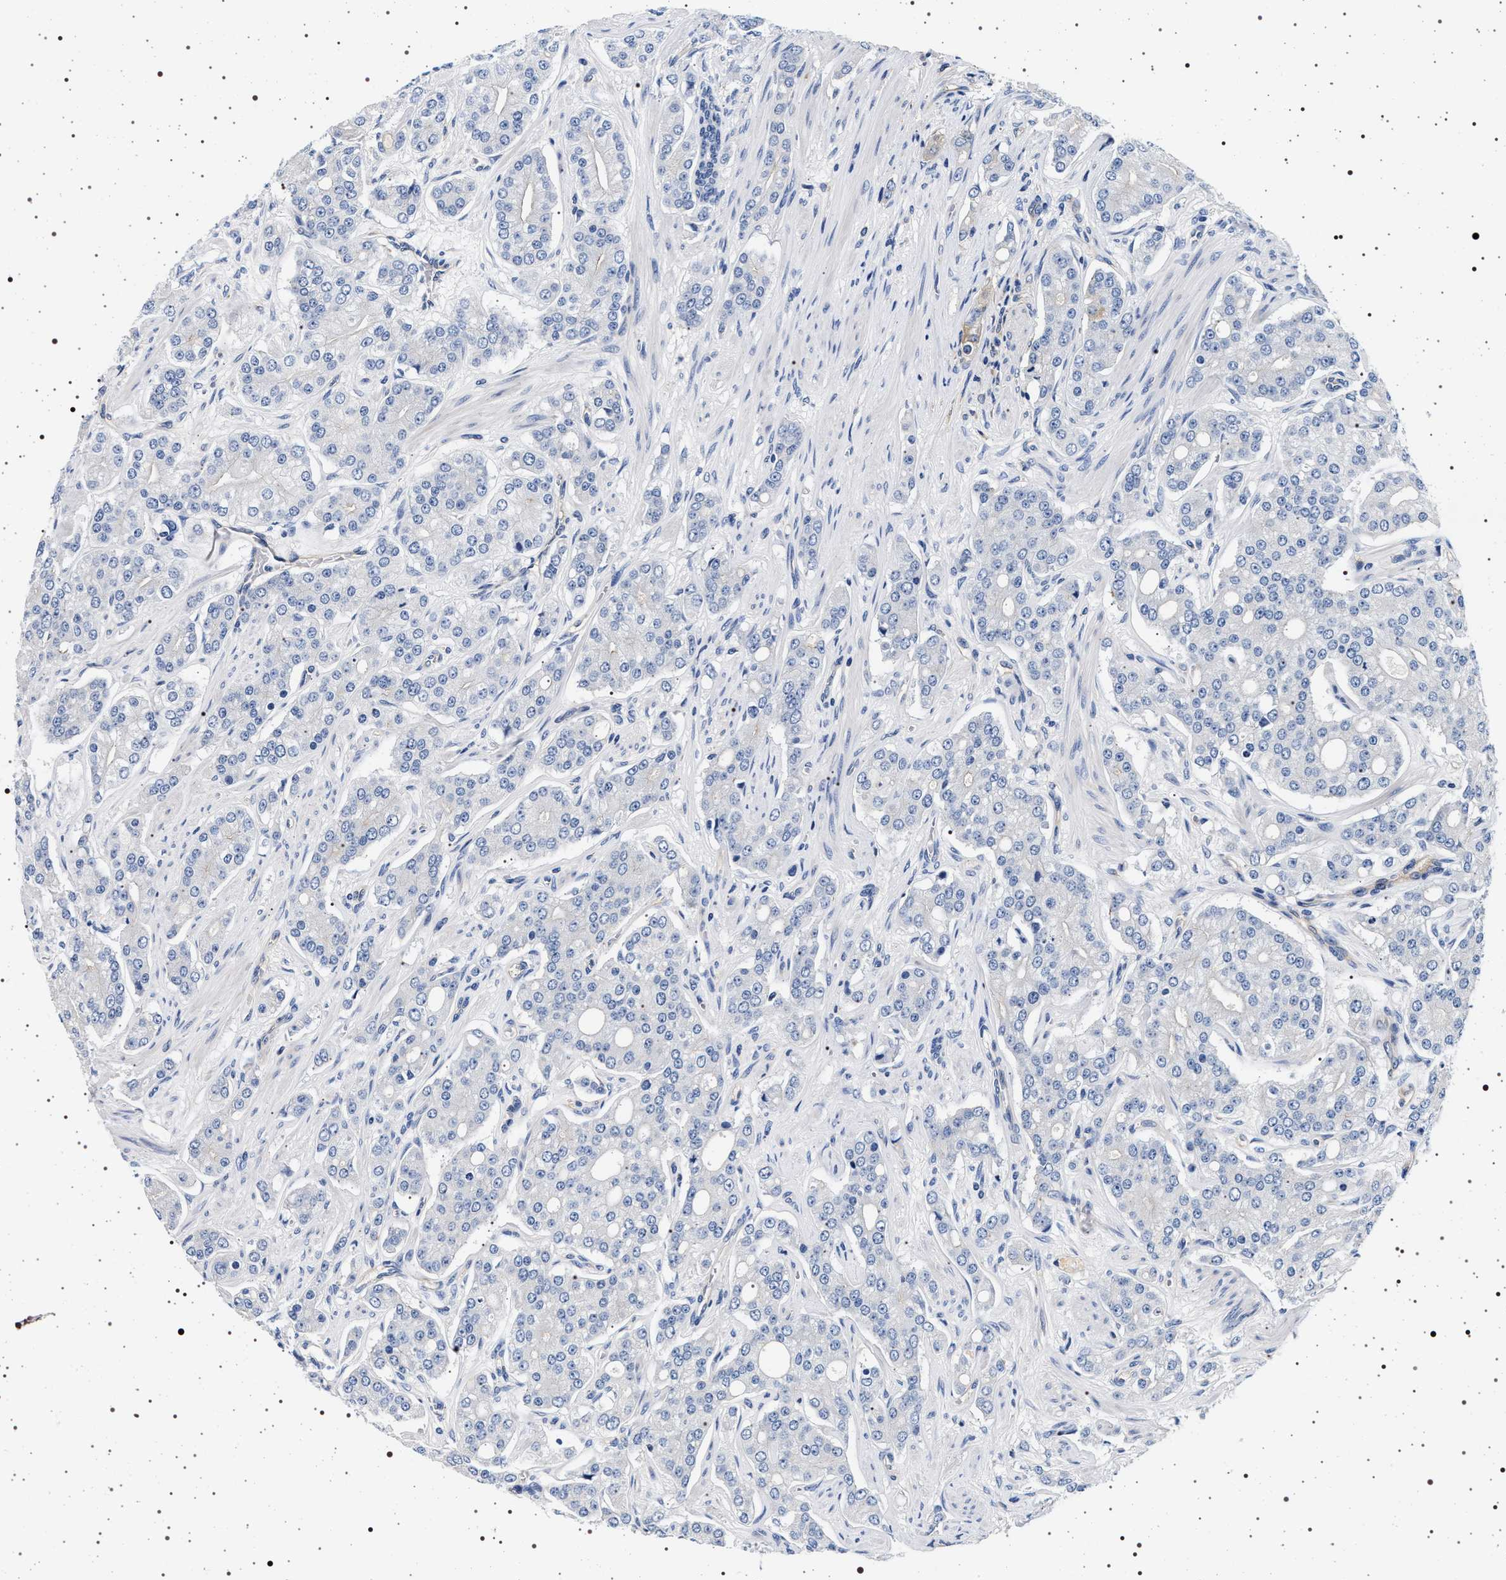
{"staining": {"intensity": "moderate", "quantity": "<25%", "location": "cytoplasmic/membranous"}, "tissue": "prostate cancer", "cell_type": "Tumor cells", "image_type": "cancer", "snomed": [{"axis": "morphology", "description": "Adenocarcinoma, High grade"}, {"axis": "topography", "description": "Prostate"}], "caption": "Tumor cells exhibit low levels of moderate cytoplasmic/membranous positivity in about <25% of cells in prostate high-grade adenocarcinoma. (brown staining indicates protein expression, while blue staining denotes nuclei).", "gene": "HSD17B1", "patient": {"sex": "male", "age": 71}}